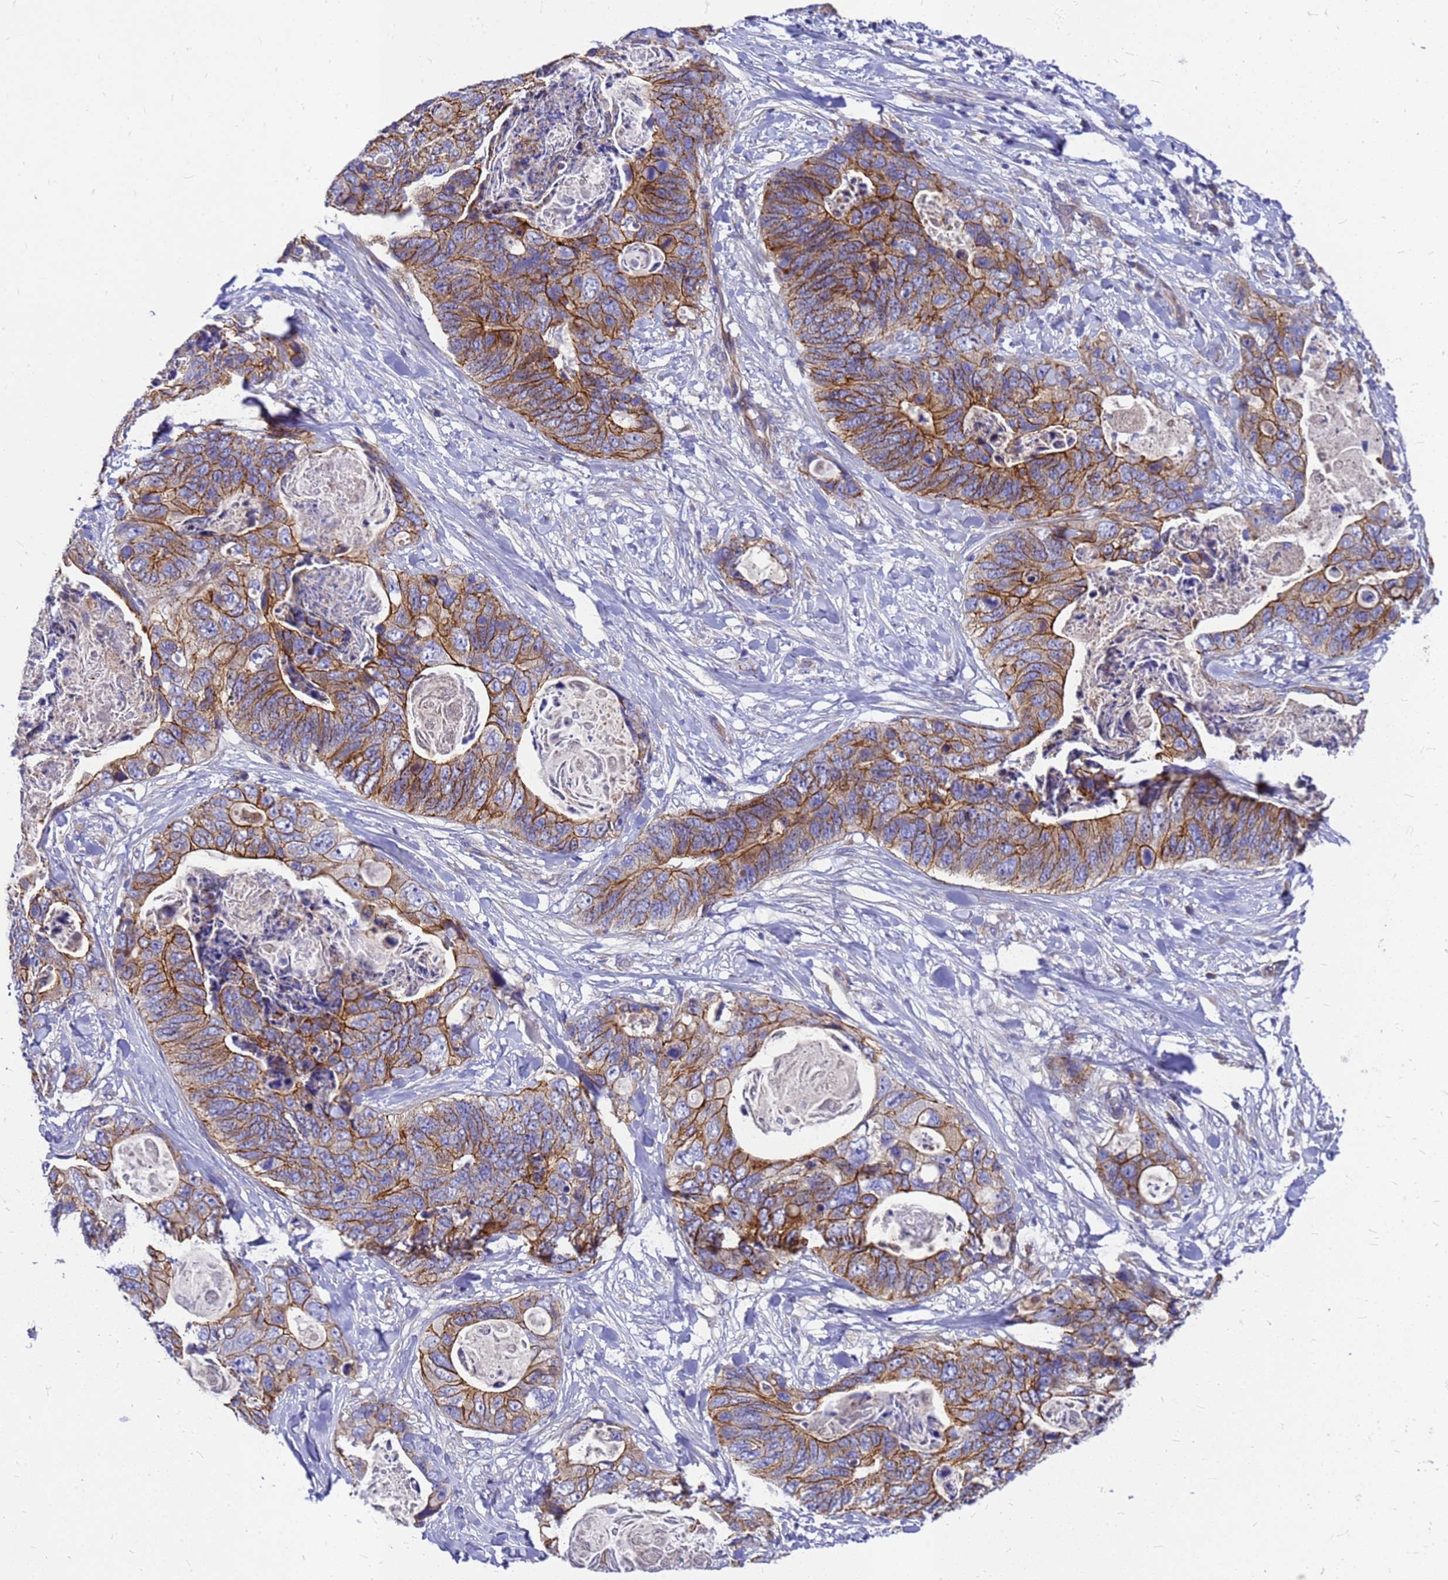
{"staining": {"intensity": "moderate", "quantity": ">75%", "location": "cytoplasmic/membranous"}, "tissue": "stomach cancer", "cell_type": "Tumor cells", "image_type": "cancer", "snomed": [{"axis": "morphology", "description": "Adenocarcinoma, NOS"}, {"axis": "topography", "description": "Stomach"}], "caption": "Brown immunohistochemical staining in stomach adenocarcinoma demonstrates moderate cytoplasmic/membranous expression in about >75% of tumor cells. The protein of interest is shown in brown color, while the nuclei are stained blue.", "gene": "FBXW5", "patient": {"sex": "female", "age": 89}}